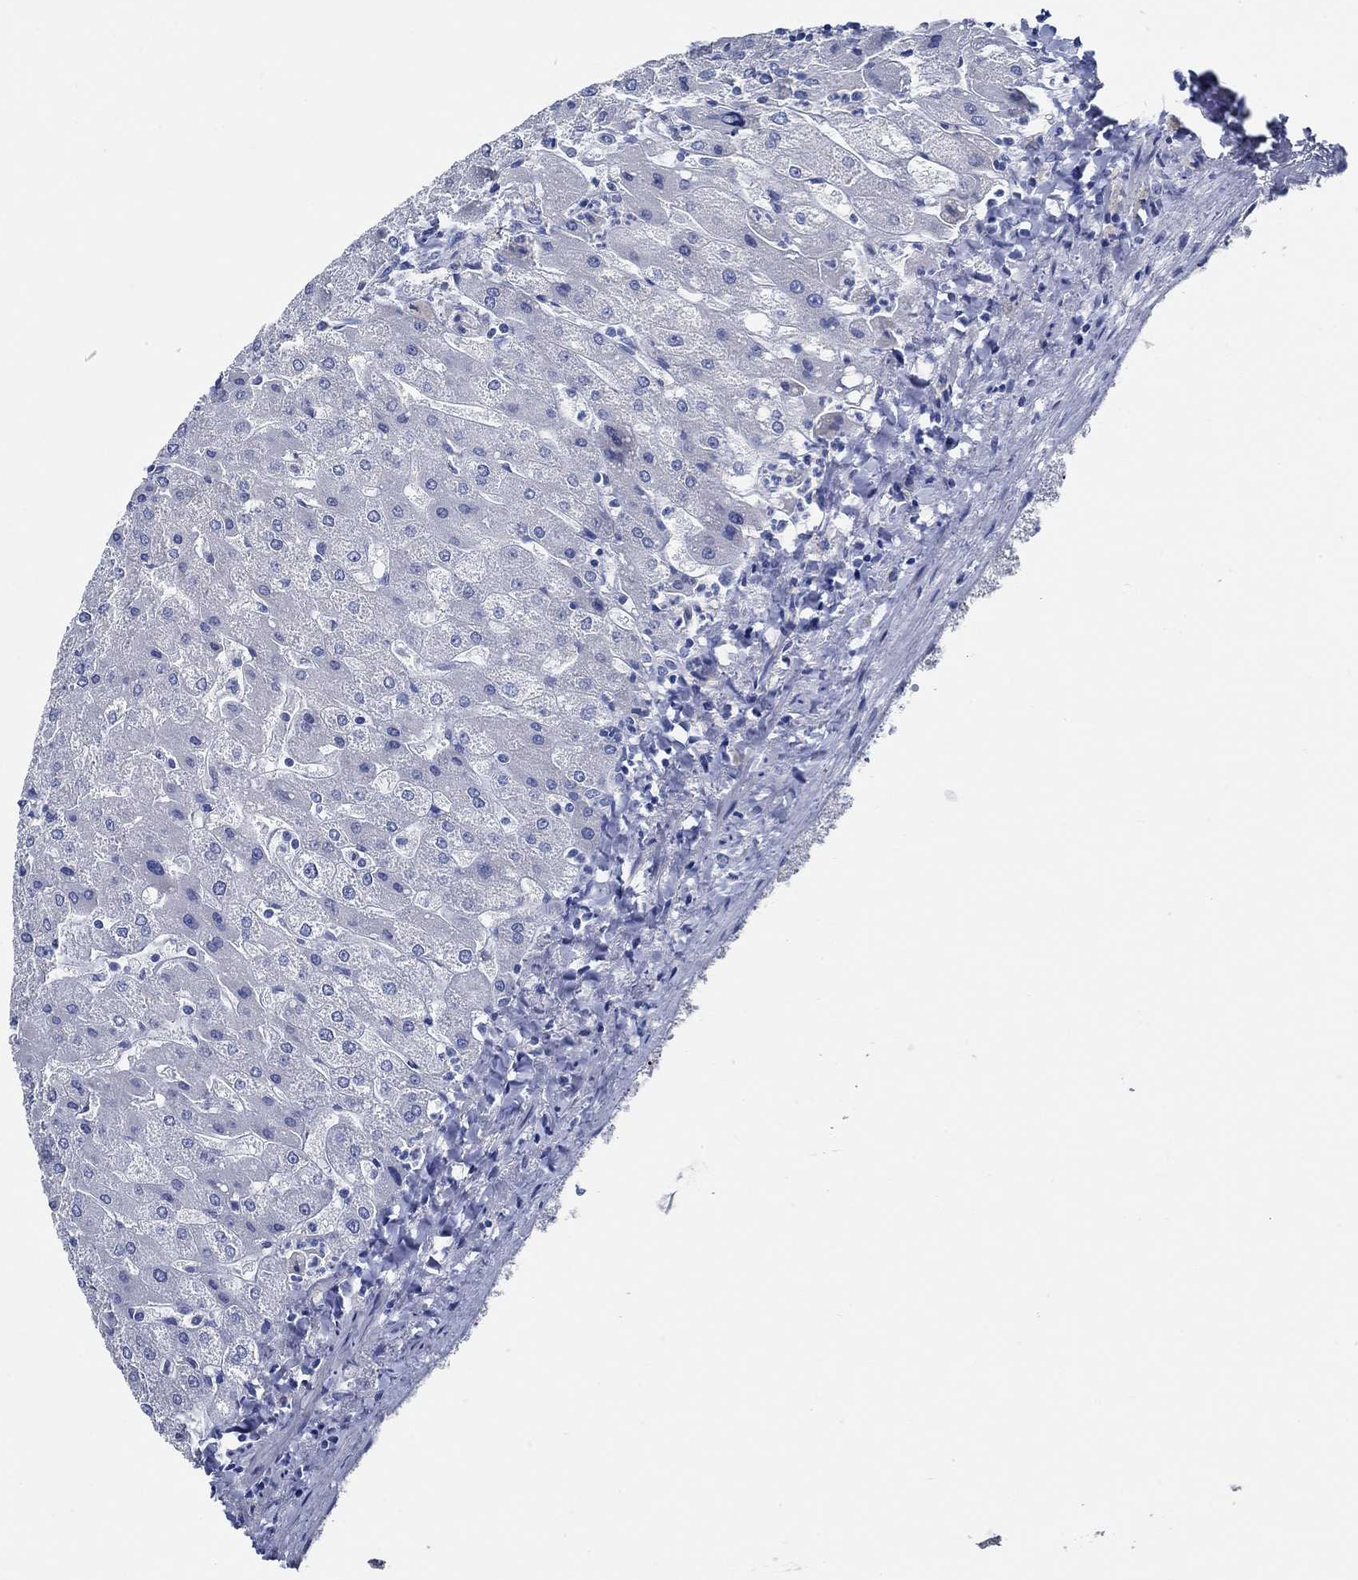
{"staining": {"intensity": "negative", "quantity": "none", "location": "none"}, "tissue": "liver", "cell_type": "Cholangiocytes", "image_type": "normal", "snomed": [{"axis": "morphology", "description": "Normal tissue, NOS"}, {"axis": "topography", "description": "Liver"}], "caption": "IHC histopathology image of benign liver stained for a protein (brown), which demonstrates no expression in cholangiocytes.", "gene": "HECW2", "patient": {"sex": "male", "age": 67}}